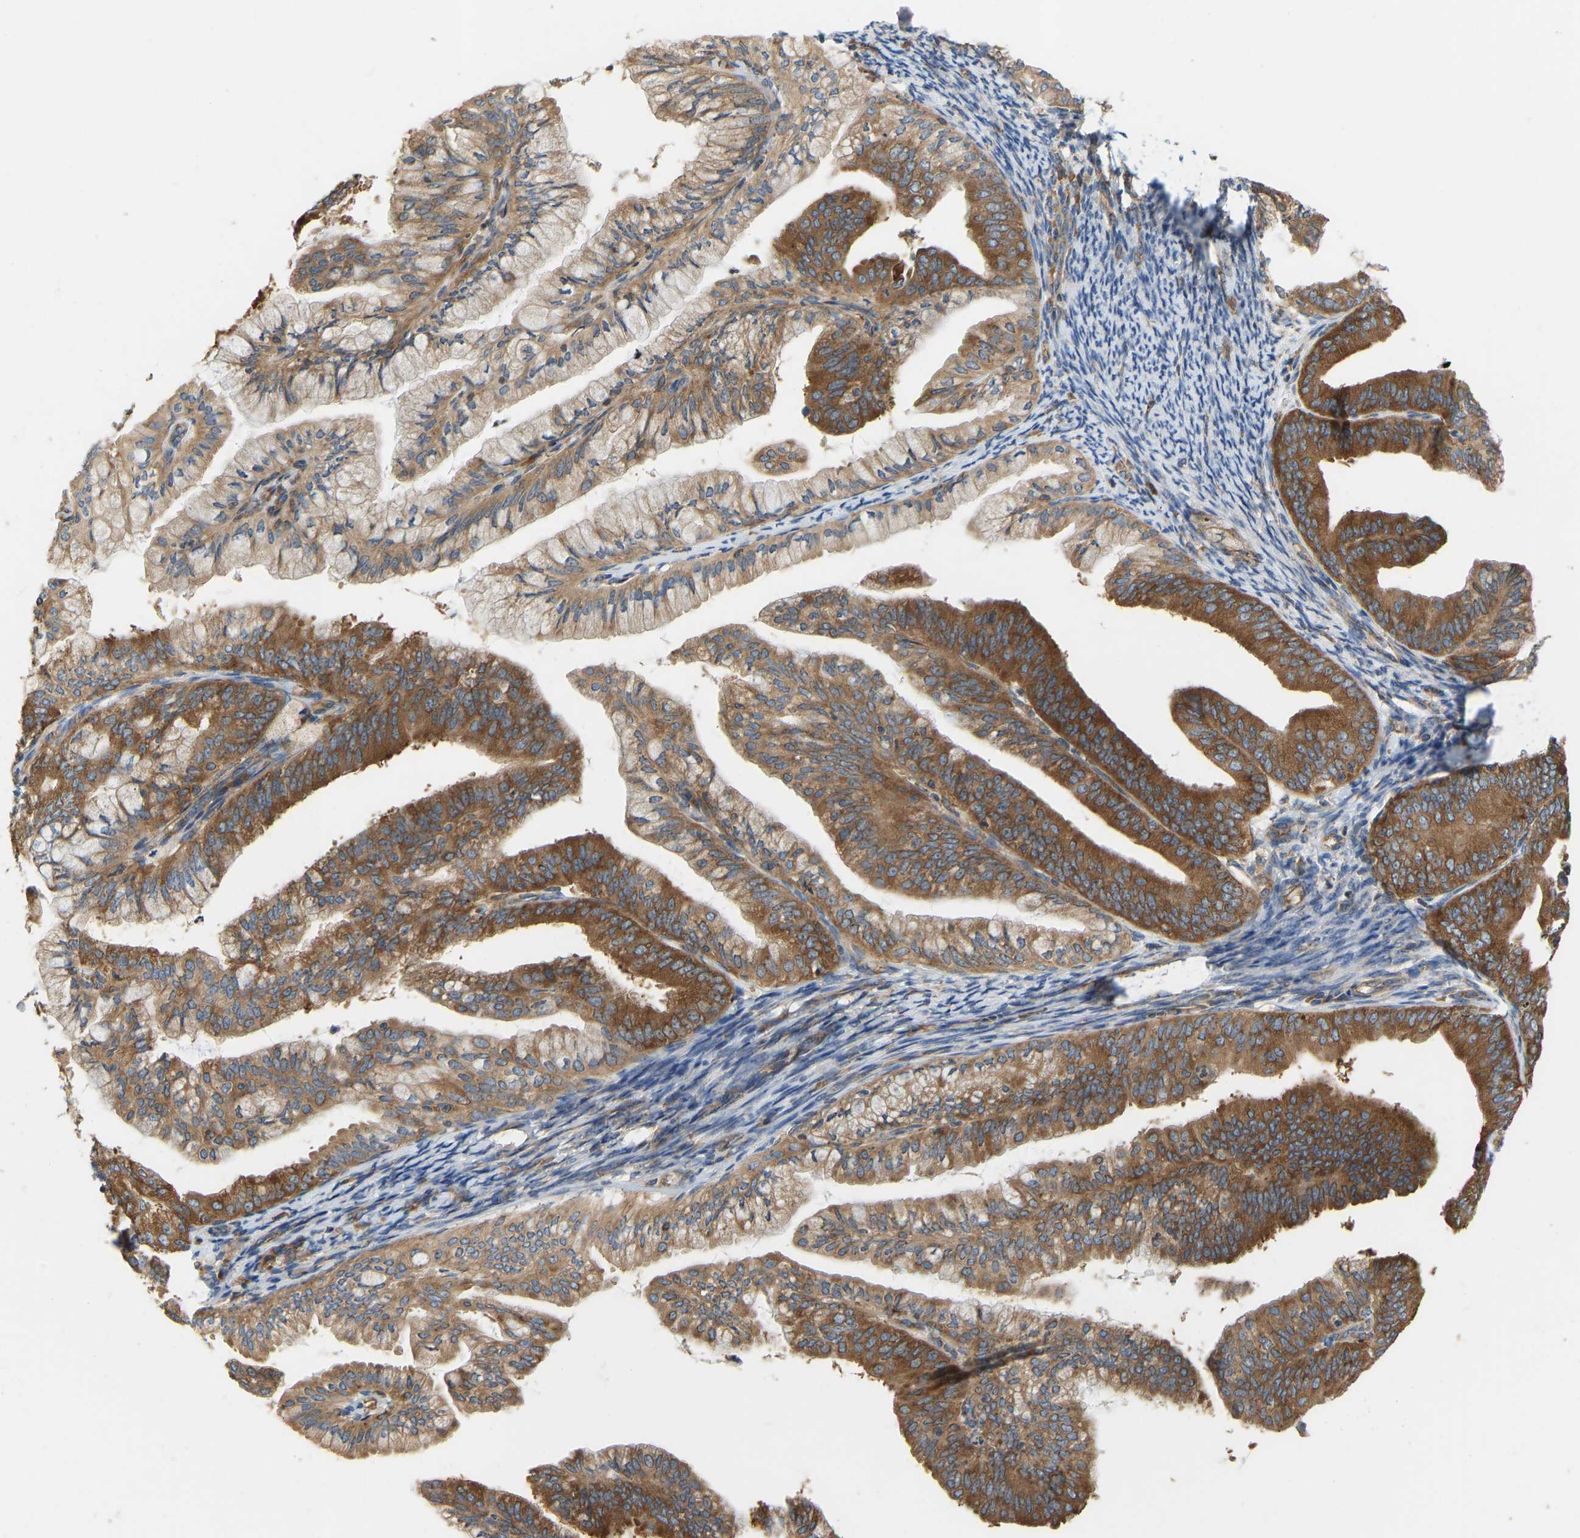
{"staining": {"intensity": "strong", "quantity": ">75%", "location": "cytoplasmic/membranous"}, "tissue": "endometrial cancer", "cell_type": "Tumor cells", "image_type": "cancer", "snomed": [{"axis": "morphology", "description": "Adenocarcinoma, NOS"}, {"axis": "topography", "description": "Endometrium"}], "caption": "Adenocarcinoma (endometrial) was stained to show a protein in brown. There is high levels of strong cytoplasmic/membranous expression in approximately >75% of tumor cells.", "gene": "RPS6KB2", "patient": {"sex": "female", "age": 63}}